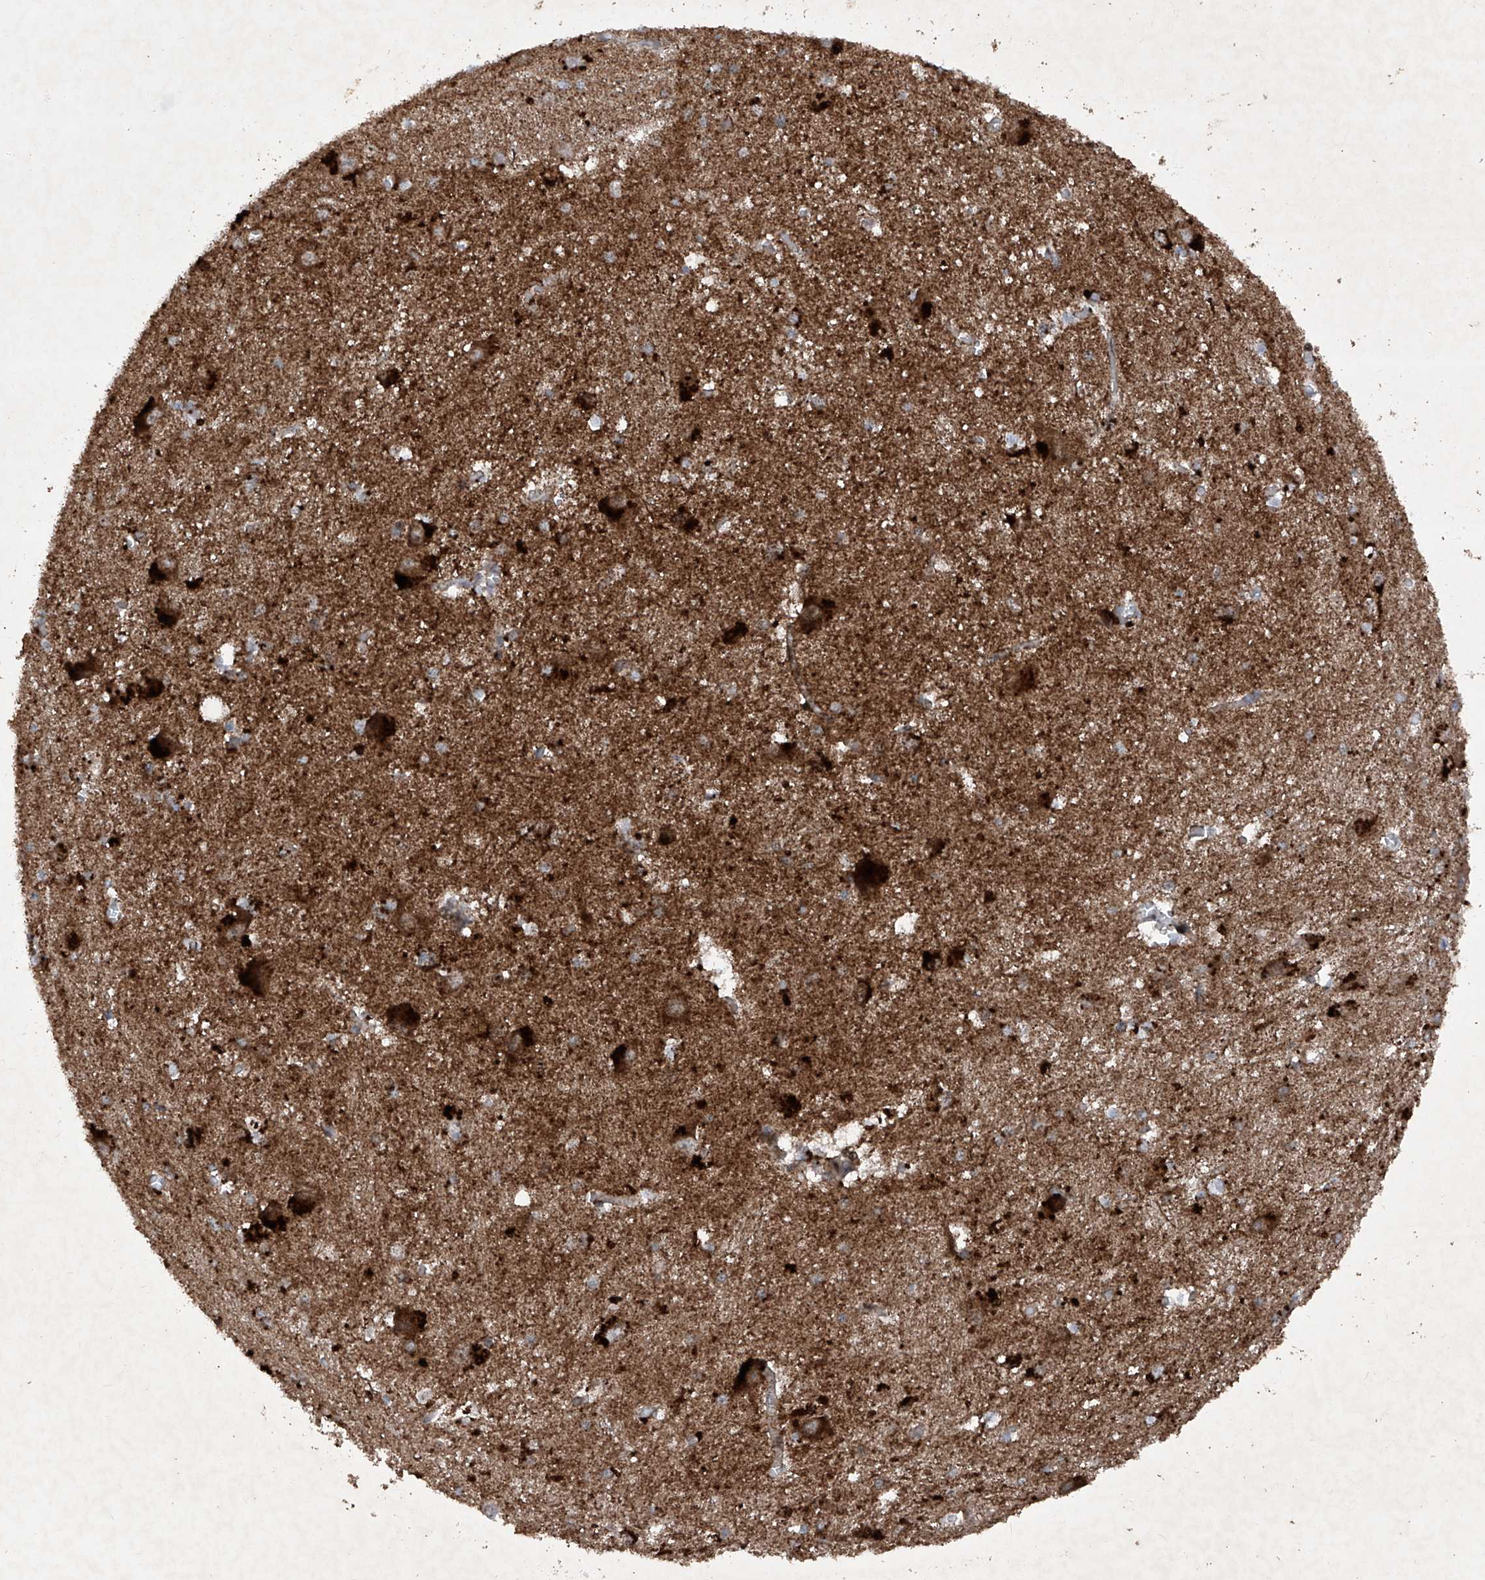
{"staining": {"intensity": "moderate", "quantity": ">75%", "location": "cytoplasmic/membranous"}, "tissue": "caudate", "cell_type": "Glial cells", "image_type": "normal", "snomed": [{"axis": "morphology", "description": "Normal tissue, NOS"}, {"axis": "topography", "description": "Lateral ventricle wall"}], "caption": "Caudate stained for a protein shows moderate cytoplasmic/membranous positivity in glial cells.", "gene": "DAD1", "patient": {"sex": "male", "age": 37}}